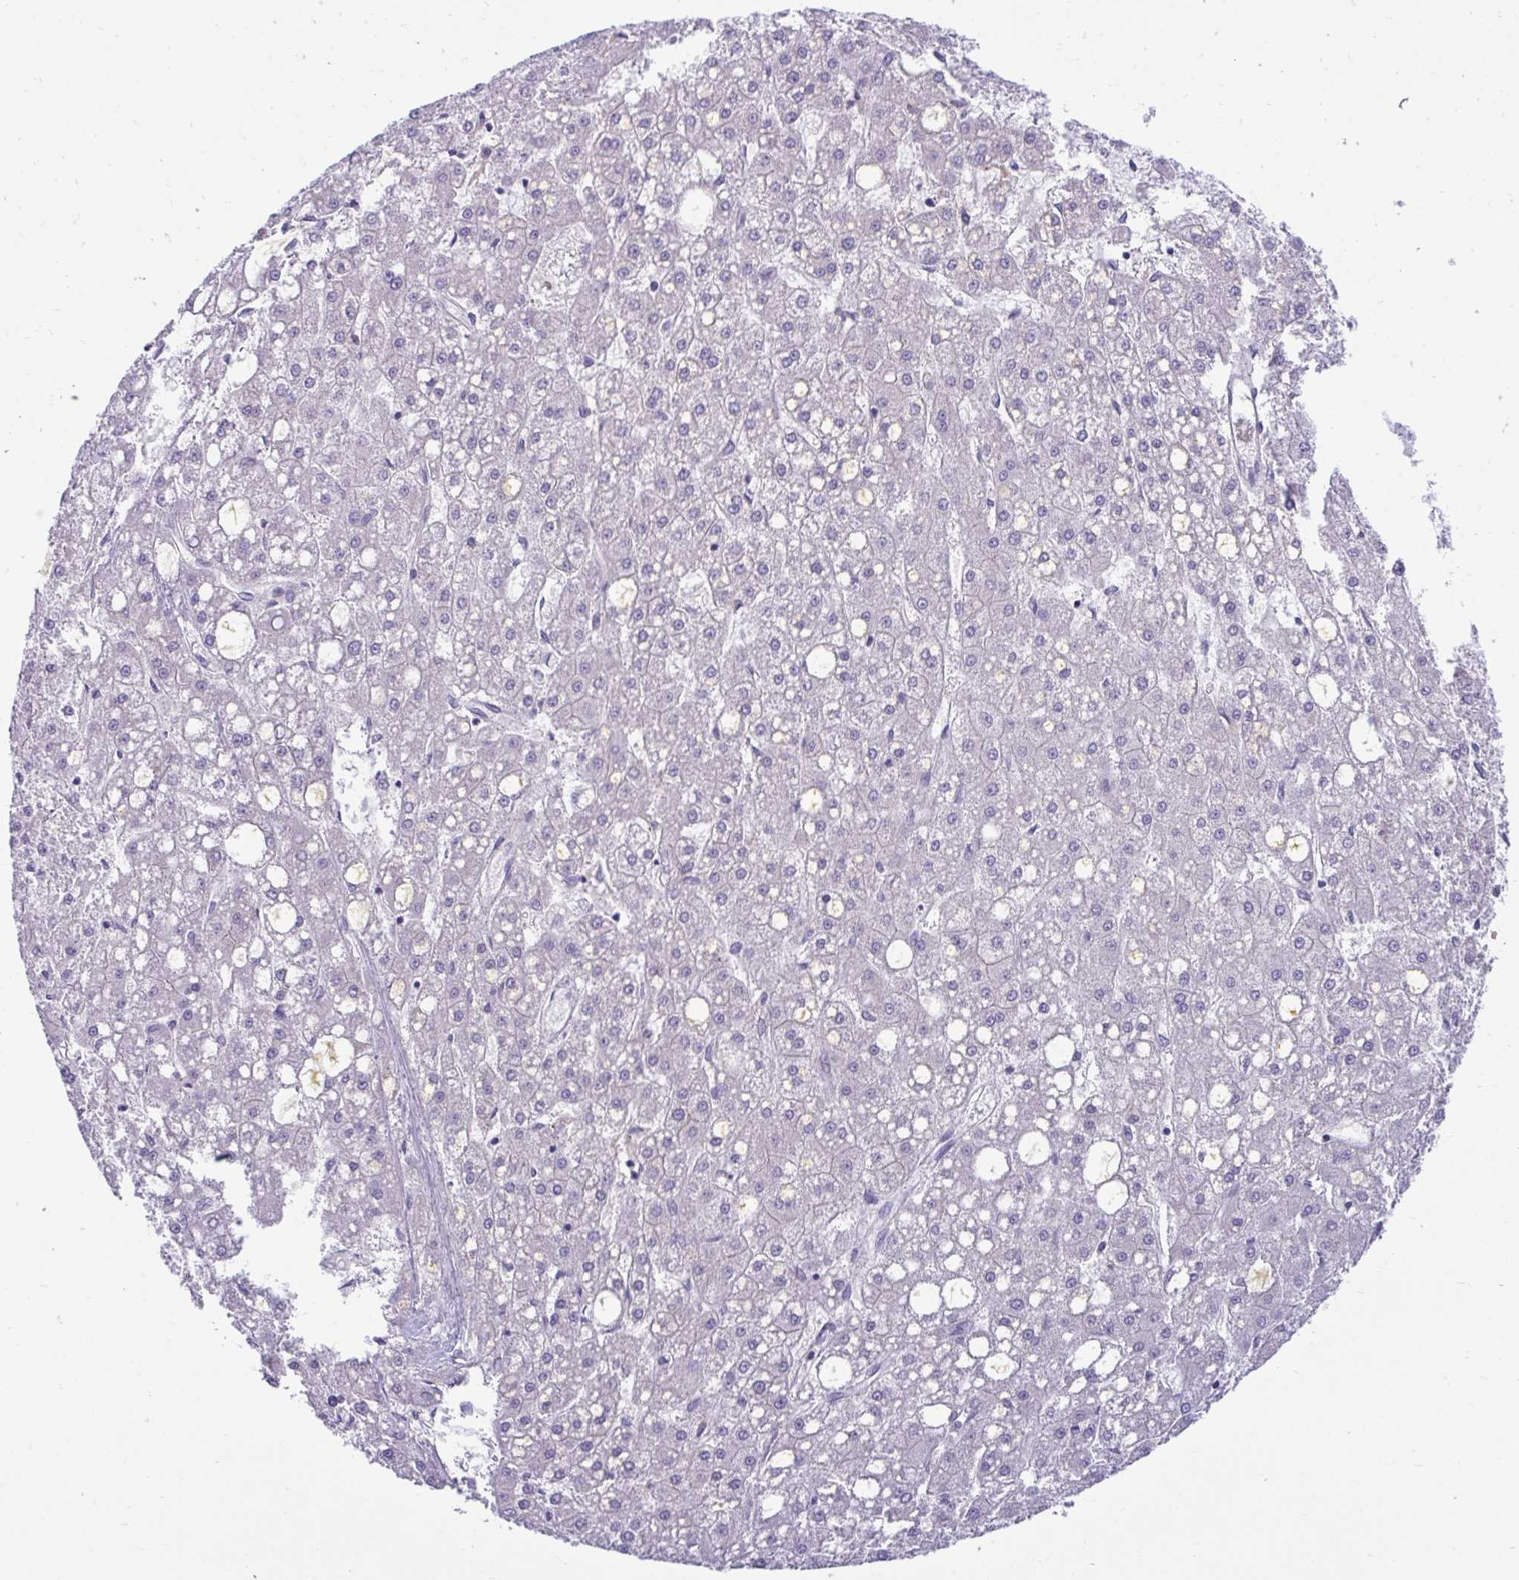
{"staining": {"intensity": "negative", "quantity": "none", "location": "none"}, "tissue": "liver cancer", "cell_type": "Tumor cells", "image_type": "cancer", "snomed": [{"axis": "morphology", "description": "Carcinoma, Hepatocellular, NOS"}, {"axis": "topography", "description": "Liver"}], "caption": "There is no significant positivity in tumor cells of liver hepatocellular carcinoma. The staining was performed using DAB to visualize the protein expression in brown, while the nuclei were stained in blue with hematoxylin (Magnification: 20x).", "gene": "PIGZ", "patient": {"sex": "male", "age": 67}}